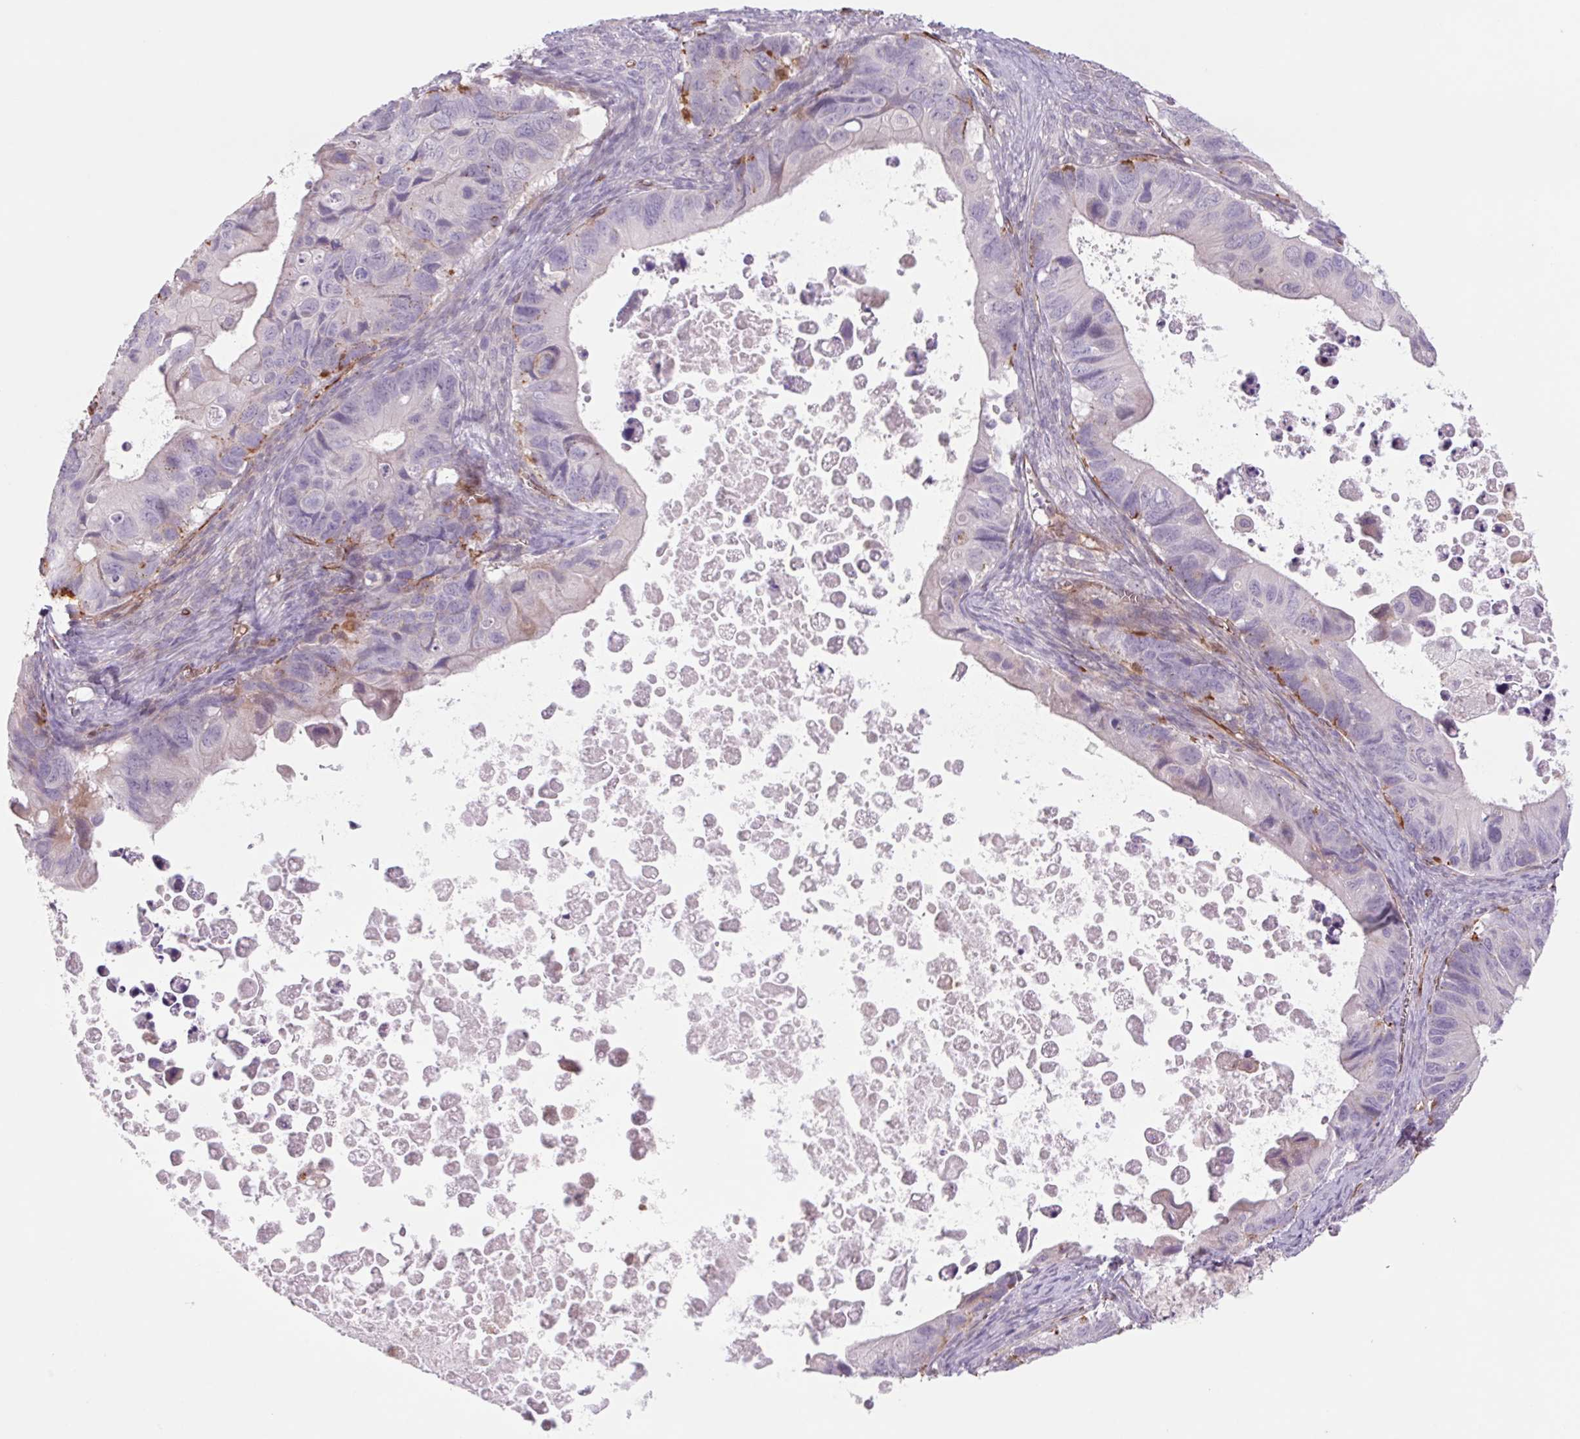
{"staining": {"intensity": "moderate", "quantity": "<25%", "location": "cytoplasmic/membranous"}, "tissue": "ovarian cancer", "cell_type": "Tumor cells", "image_type": "cancer", "snomed": [{"axis": "morphology", "description": "Cystadenocarcinoma, mucinous, NOS"}, {"axis": "topography", "description": "Ovary"}], "caption": "The photomicrograph shows immunohistochemical staining of ovarian cancer (mucinous cystadenocarcinoma). There is moderate cytoplasmic/membranous expression is identified in about <25% of tumor cells.", "gene": "MS4A13", "patient": {"sex": "female", "age": 64}}